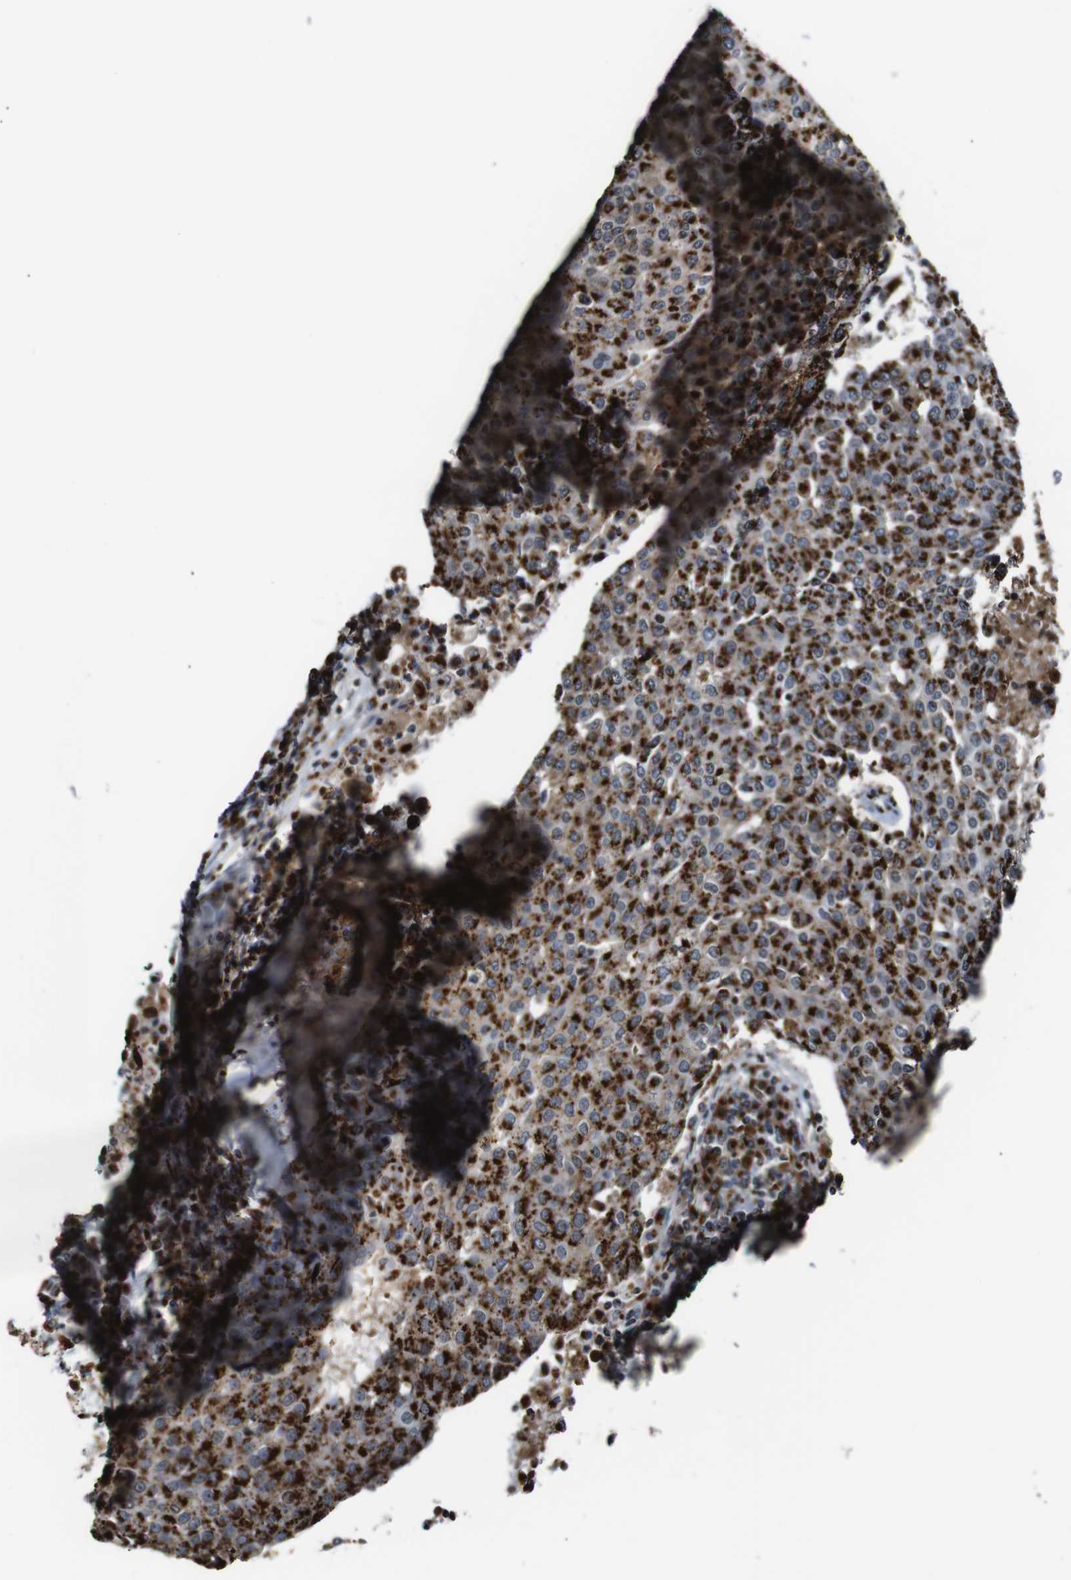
{"staining": {"intensity": "strong", "quantity": ">75%", "location": "cytoplasmic/membranous"}, "tissue": "urothelial cancer", "cell_type": "Tumor cells", "image_type": "cancer", "snomed": [{"axis": "morphology", "description": "Urothelial carcinoma, High grade"}, {"axis": "topography", "description": "Urinary bladder"}], "caption": "Tumor cells reveal strong cytoplasmic/membranous staining in approximately >75% of cells in urothelial cancer.", "gene": "TGOLN2", "patient": {"sex": "female", "age": 85}}